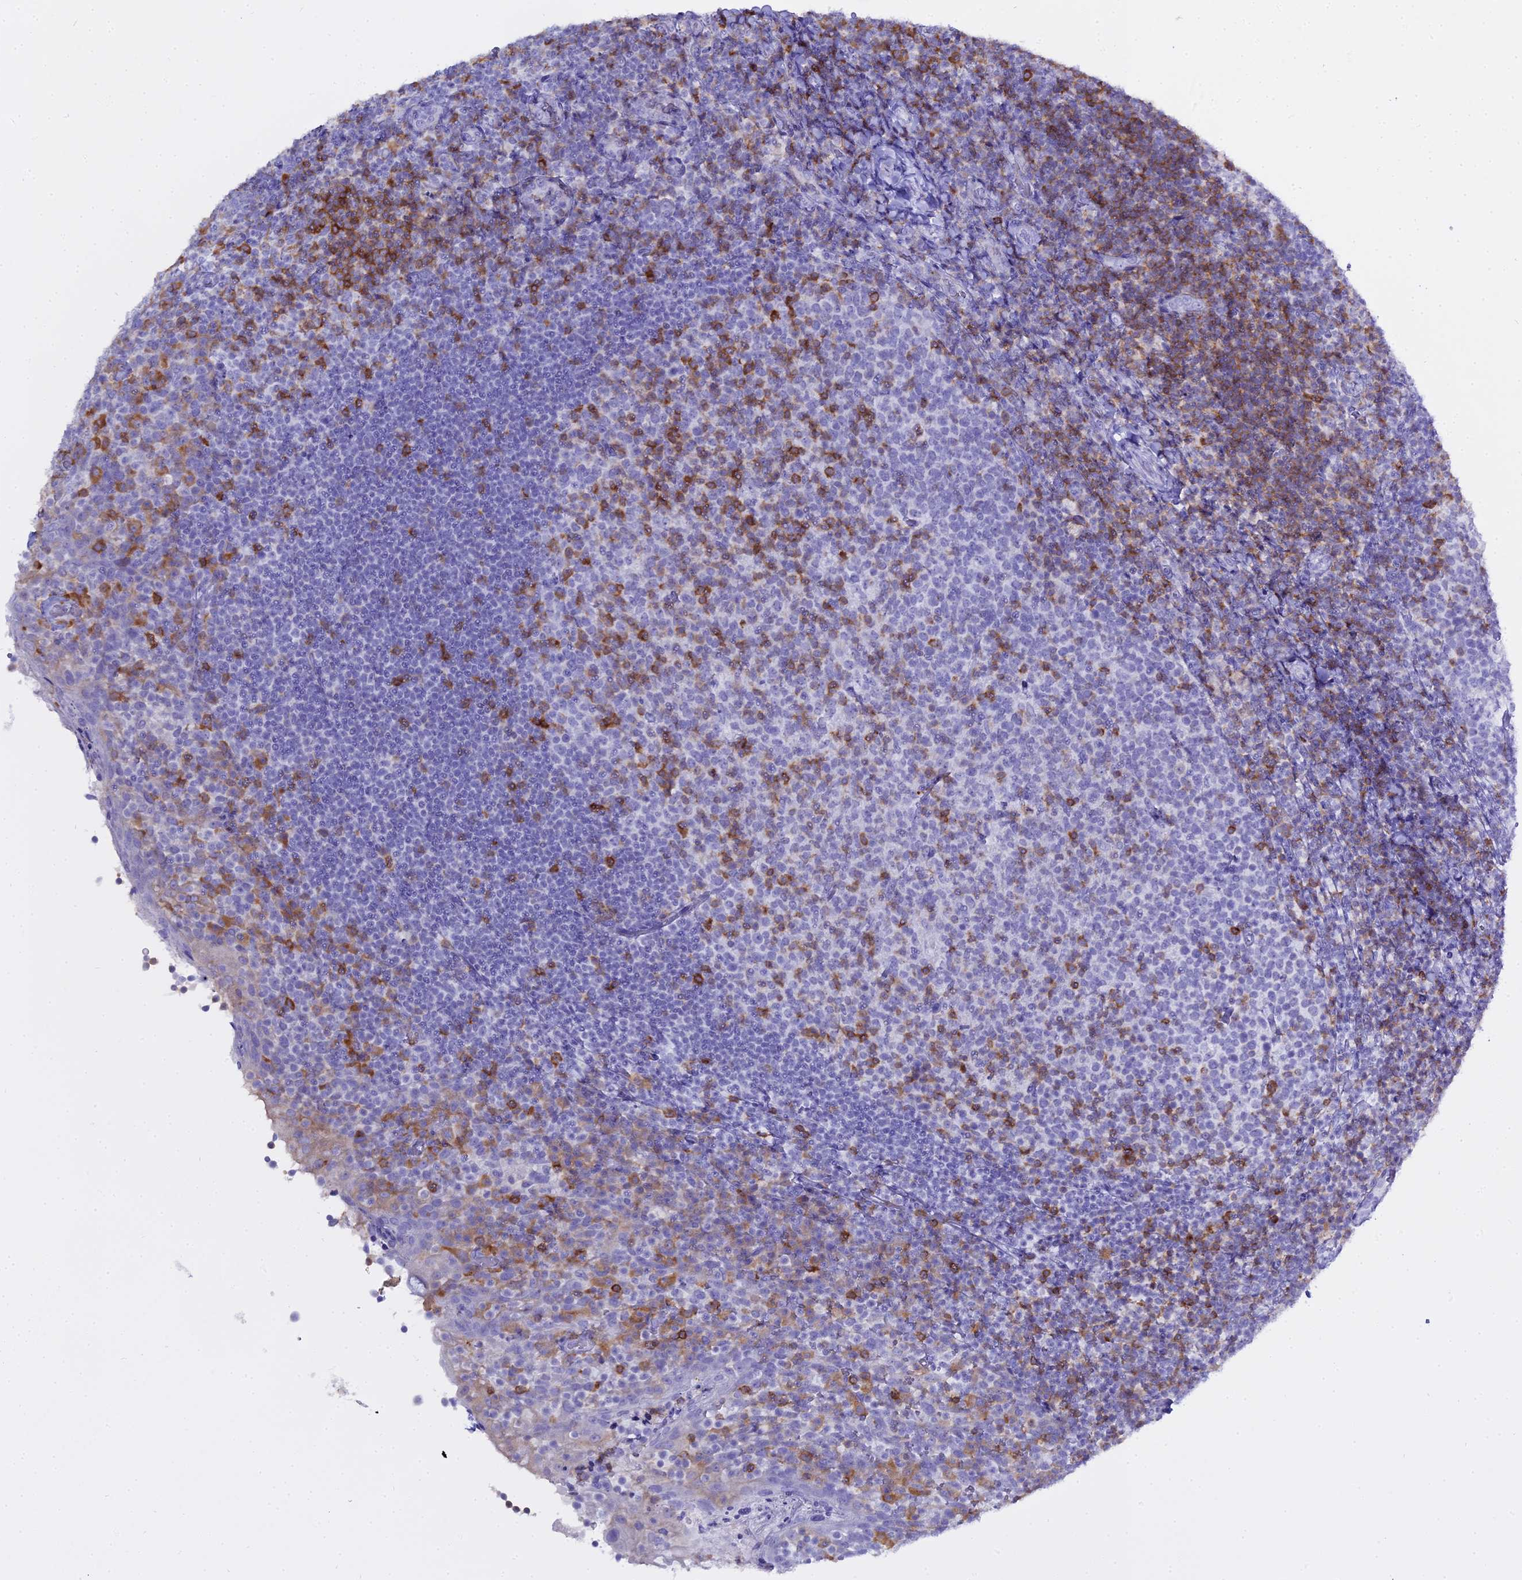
{"staining": {"intensity": "strong", "quantity": "<25%", "location": "cytoplasmic/membranous"}, "tissue": "tonsil", "cell_type": "Germinal center cells", "image_type": "normal", "snomed": [{"axis": "morphology", "description": "Normal tissue, NOS"}, {"axis": "topography", "description": "Tonsil"}], "caption": "Human tonsil stained with a brown dye demonstrates strong cytoplasmic/membranous positive positivity in approximately <25% of germinal center cells.", "gene": "CD5", "patient": {"sex": "female", "age": 10}}